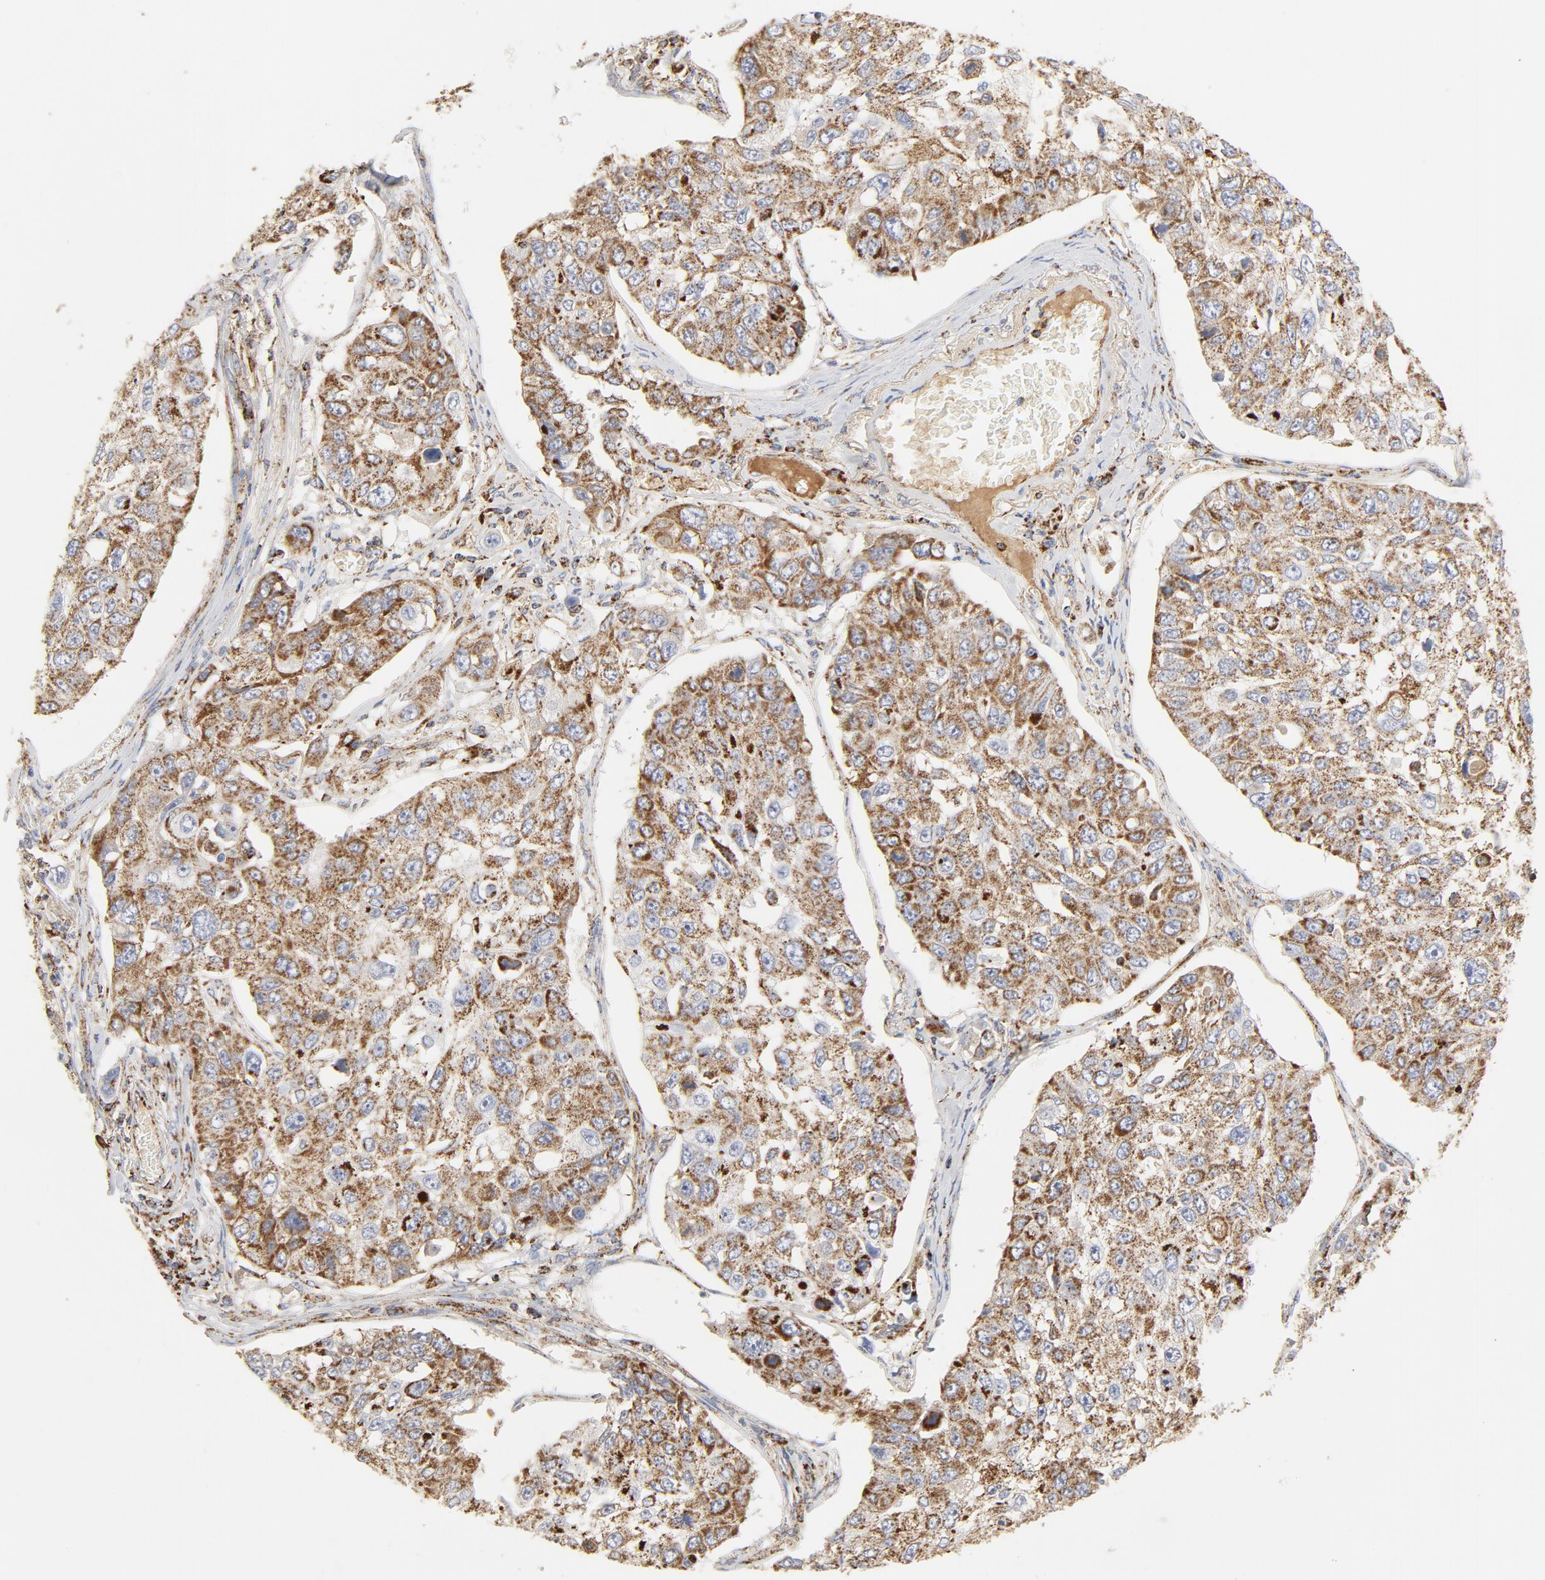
{"staining": {"intensity": "moderate", "quantity": ">75%", "location": "cytoplasmic/membranous"}, "tissue": "lung cancer", "cell_type": "Tumor cells", "image_type": "cancer", "snomed": [{"axis": "morphology", "description": "Squamous cell carcinoma, NOS"}, {"axis": "topography", "description": "Lung"}], "caption": "Immunohistochemistry of squamous cell carcinoma (lung) displays medium levels of moderate cytoplasmic/membranous expression in approximately >75% of tumor cells. (DAB IHC, brown staining for protein, blue staining for nuclei).", "gene": "PCNX4", "patient": {"sex": "male", "age": 71}}